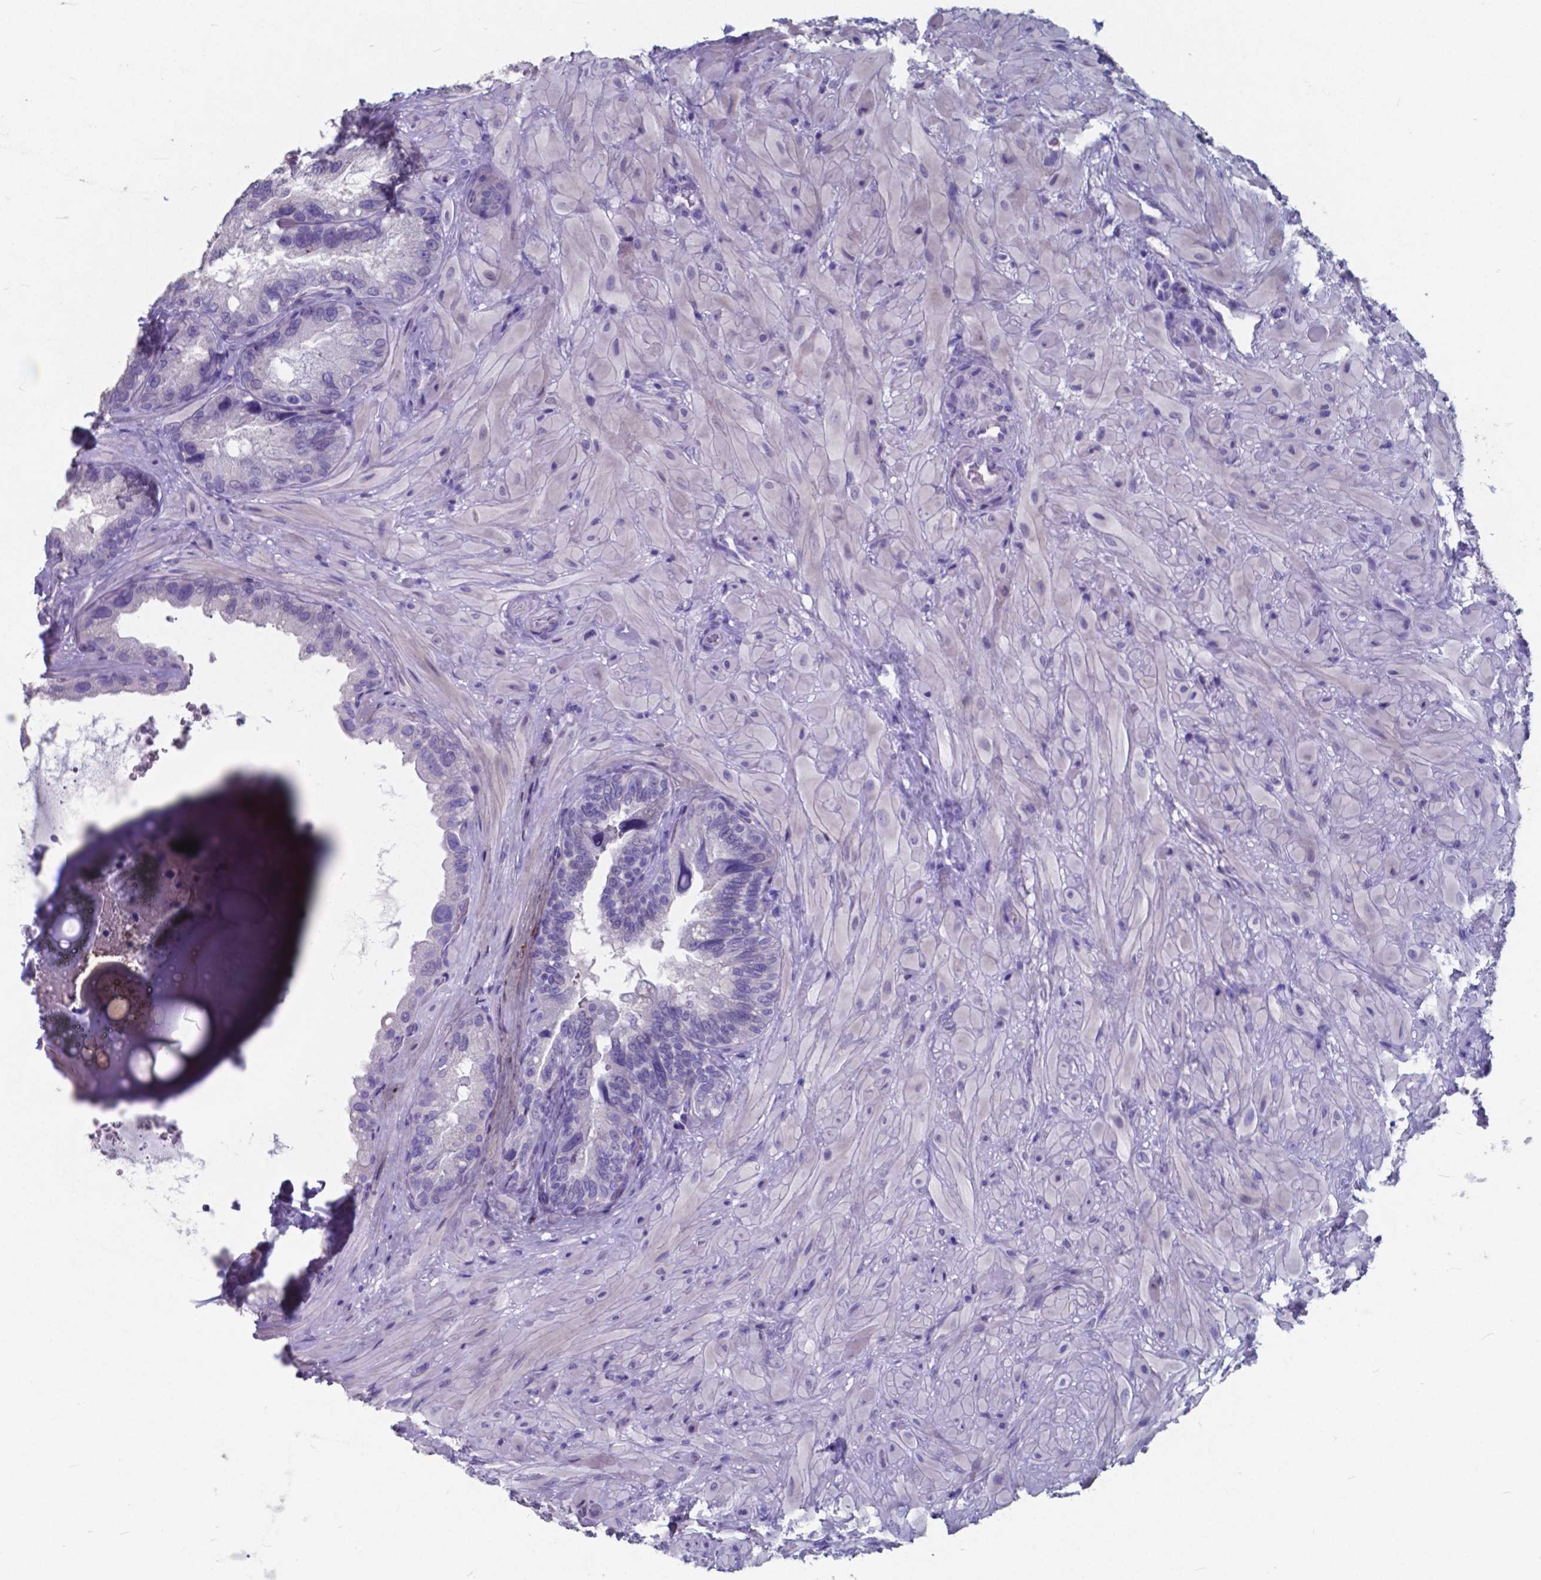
{"staining": {"intensity": "moderate", "quantity": "<25%", "location": "cytoplasmic/membranous"}, "tissue": "seminal vesicle", "cell_type": "Glandular cells", "image_type": "normal", "snomed": [{"axis": "morphology", "description": "Normal tissue, NOS"}, {"axis": "topography", "description": "Seminal veicle"}], "caption": "Seminal vesicle stained with immunohistochemistry (IHC) shows moderate cytoplasmic/membranous positivity in about <25% of glandular cells. The staining was performed using DAB to visualize the protein expression in brown, while the nuclei were stained in blue with hematoxylin (Magnification: 20x).", "gene": "TTR", "patient": {"sex": "male", "age": 69}}